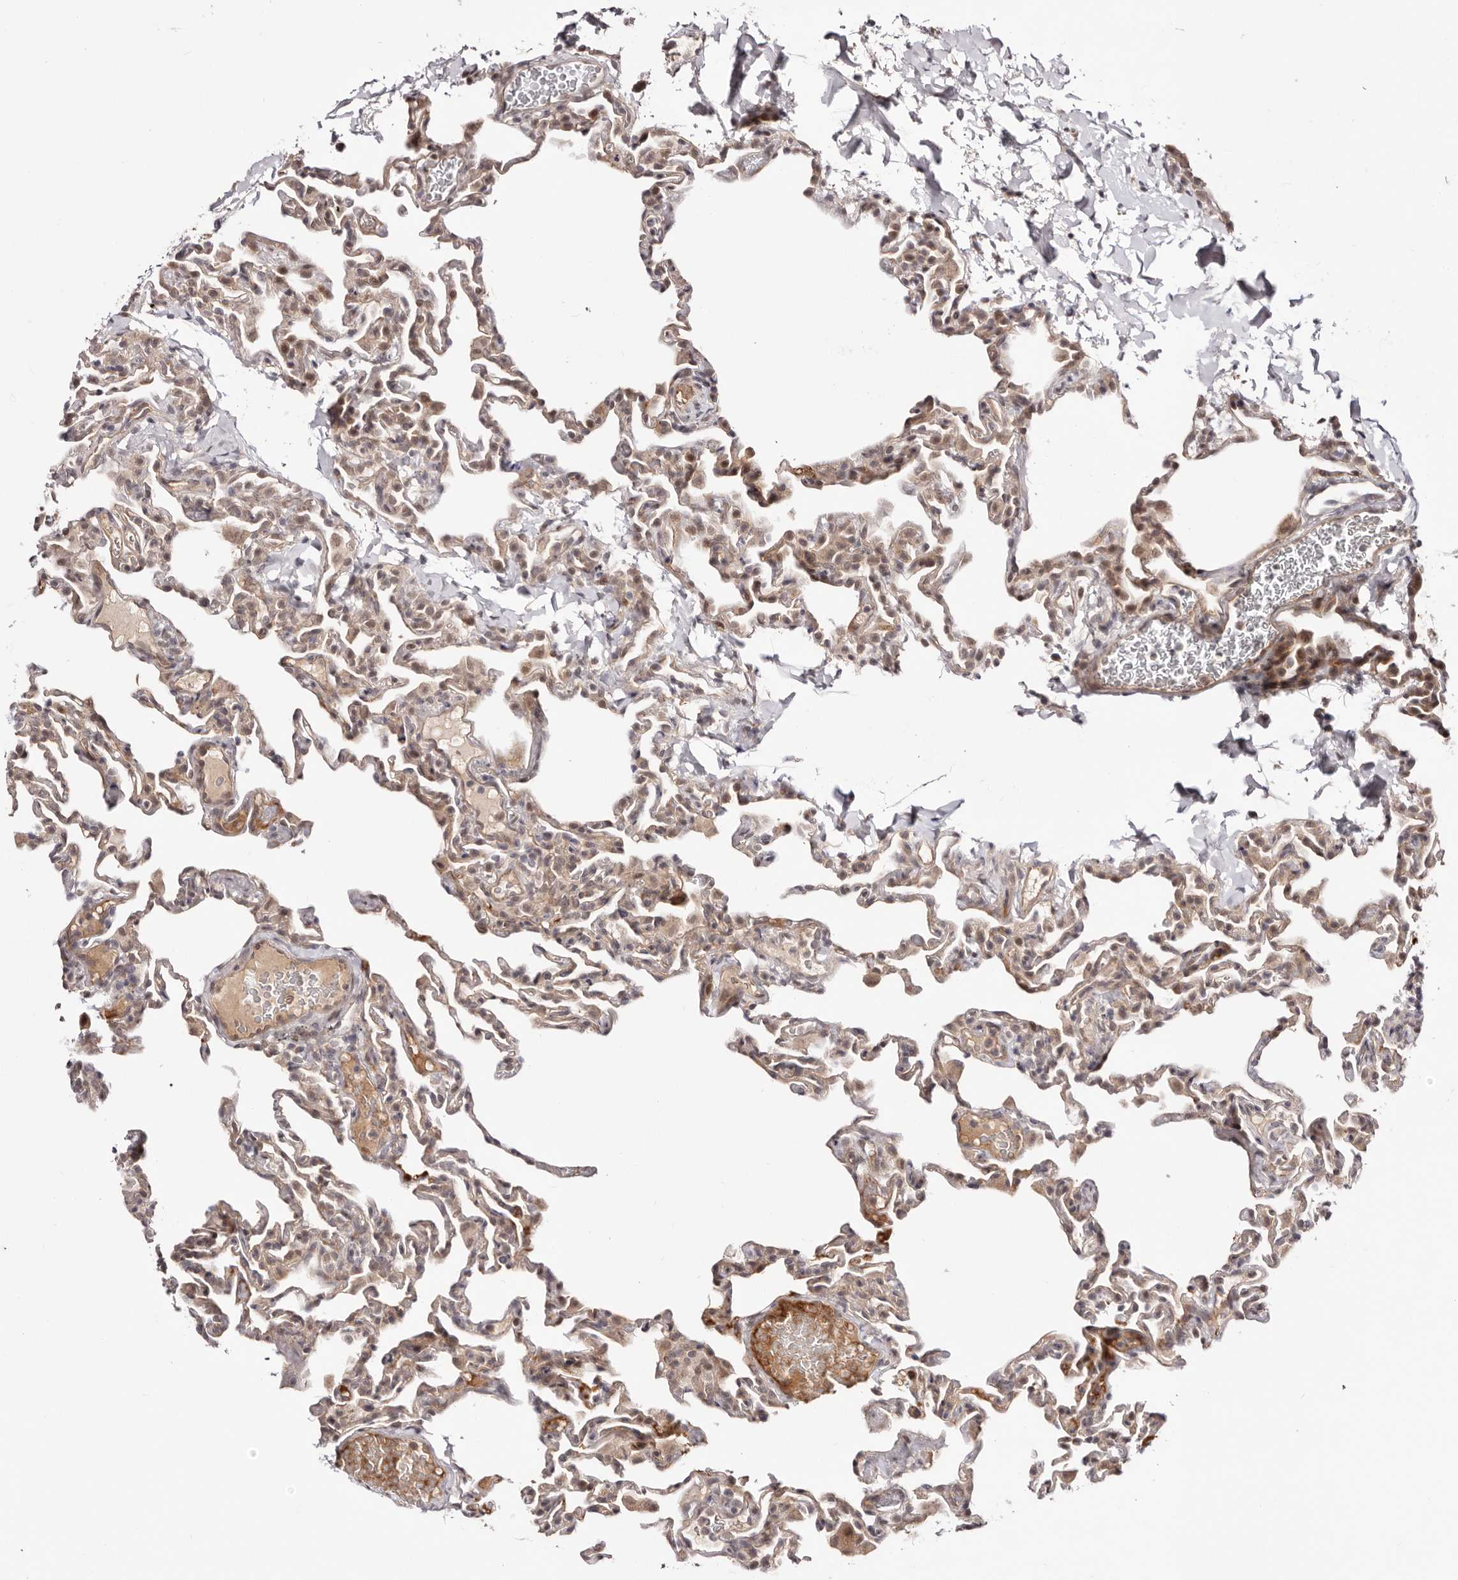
{"staining": {"intensity": "moderate", "quantity": "<25%", "location": "cytoplasmic/membranous"}, "tissue": "lung", "cell_type": "Alveolar cells", "image_type": "normal", "snomed": [{"axis": "morphology", "description": "Normal tissue, NOS"}, {"axis": "topography", "description": "Lung"}], "caption": "Immunohistochemistry of unremarkable lung exhibits low levels of moderate cytoplasmic/membranous staining in approximately <25% of alveolar cells. (DAB = brown stain, brightfield microscopy at high magnification).", "gene": "EGR3", "patient": {"sex": "male", "age": 20}}